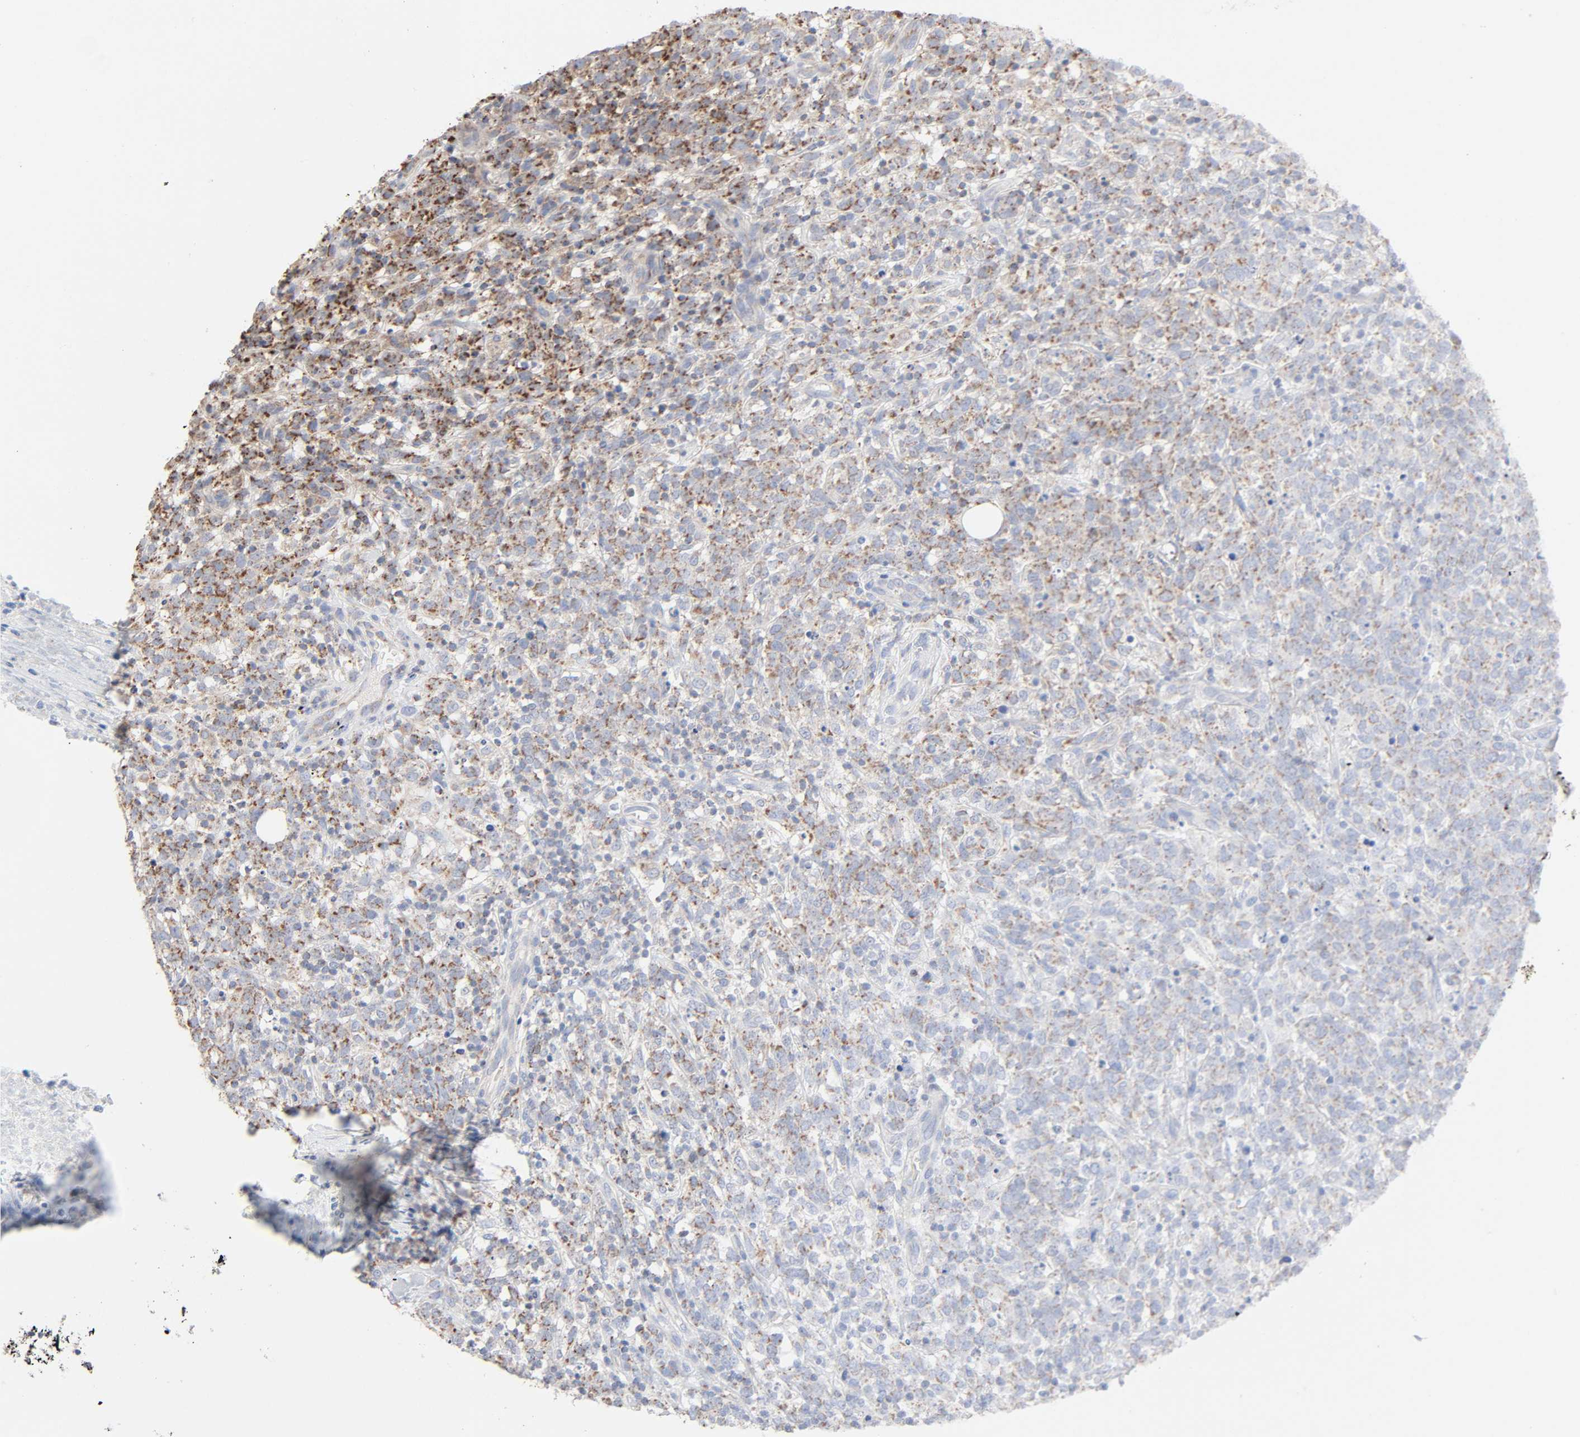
{"staining": {"intensity": "moderate", "quantity": "25%-75%", "location": "cytoplasmic/membranous"}, "tissue": "lymphoma", "cell_type": "Tumor cells", "image_type": "cancer", "snomed": [{"axis": "morphology", "description": "Malignant lymphoma, non-Hodgkin's type, High grade"}, {"axis": "topography", "description": "Lymph node"}], "caption": "This histopathology image displays immunohistochemistry staining of human lymphoma, with medium moderate cytoplasmic/membranous staining in approximately 25%-75% of tumor cells.", "gene": "SYT16", "patient": {"sex": "female", "age": 73}}